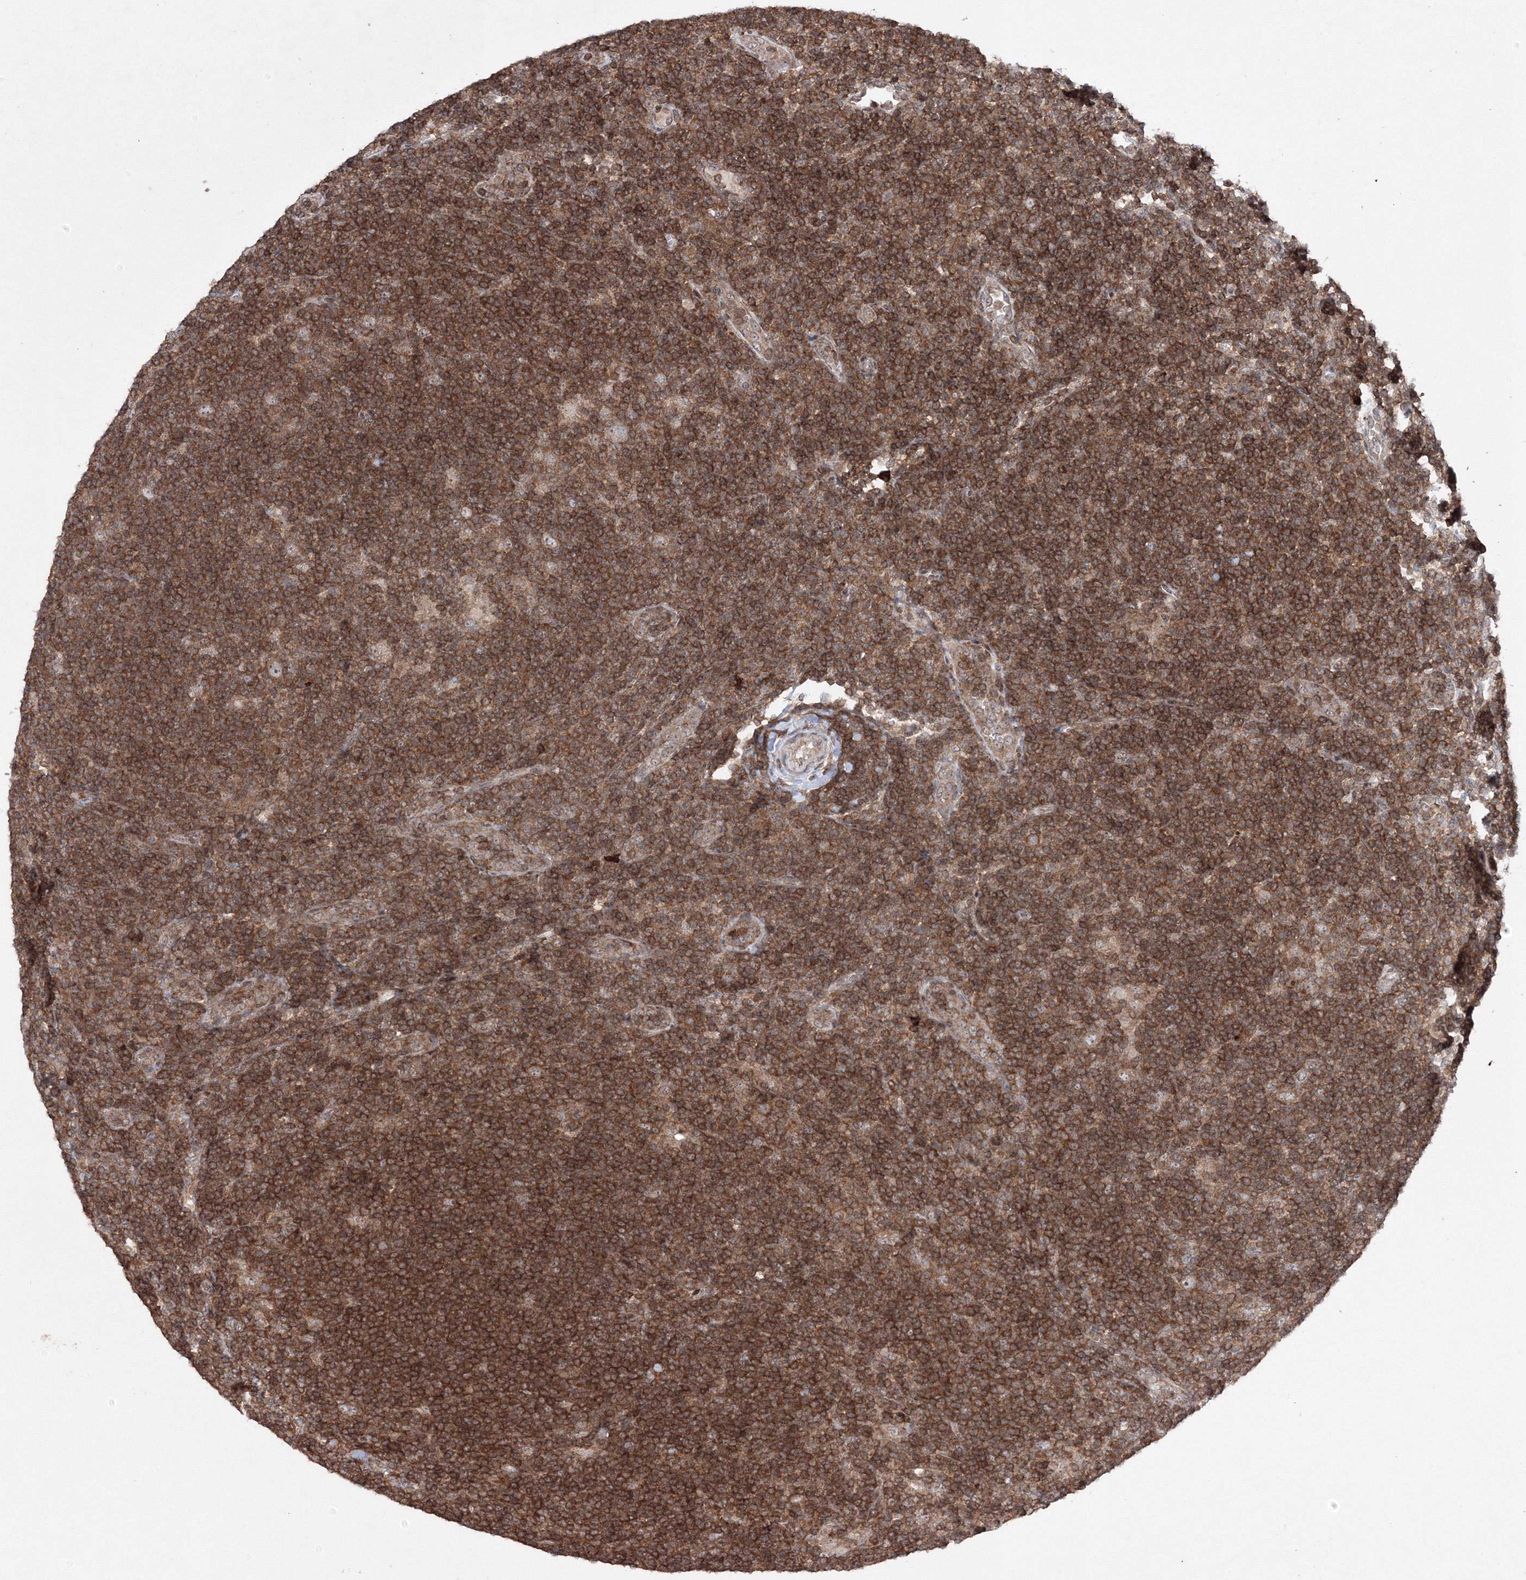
{"staining": {"intensity": "weak", "quantity": ">75%", "location": "cytoplasmic/membranous"}, "tissue": "lymphoma", "cell_type": "Tumor cells", "image_type": "cancer", "snomed": [{"axis": "morphology", "description": "Hodgkin's disease, NOS"}, {"axis": "topography", "description": "Lymph node"}], "caption": "This image exhibits immunohistochemistry staining of human lymphoma, with low weak cytoplasmic/membranous expression in about >75% of tumor cells.", "gene": "MKRN2", "patient": {"sex": "female", "age": 57}}